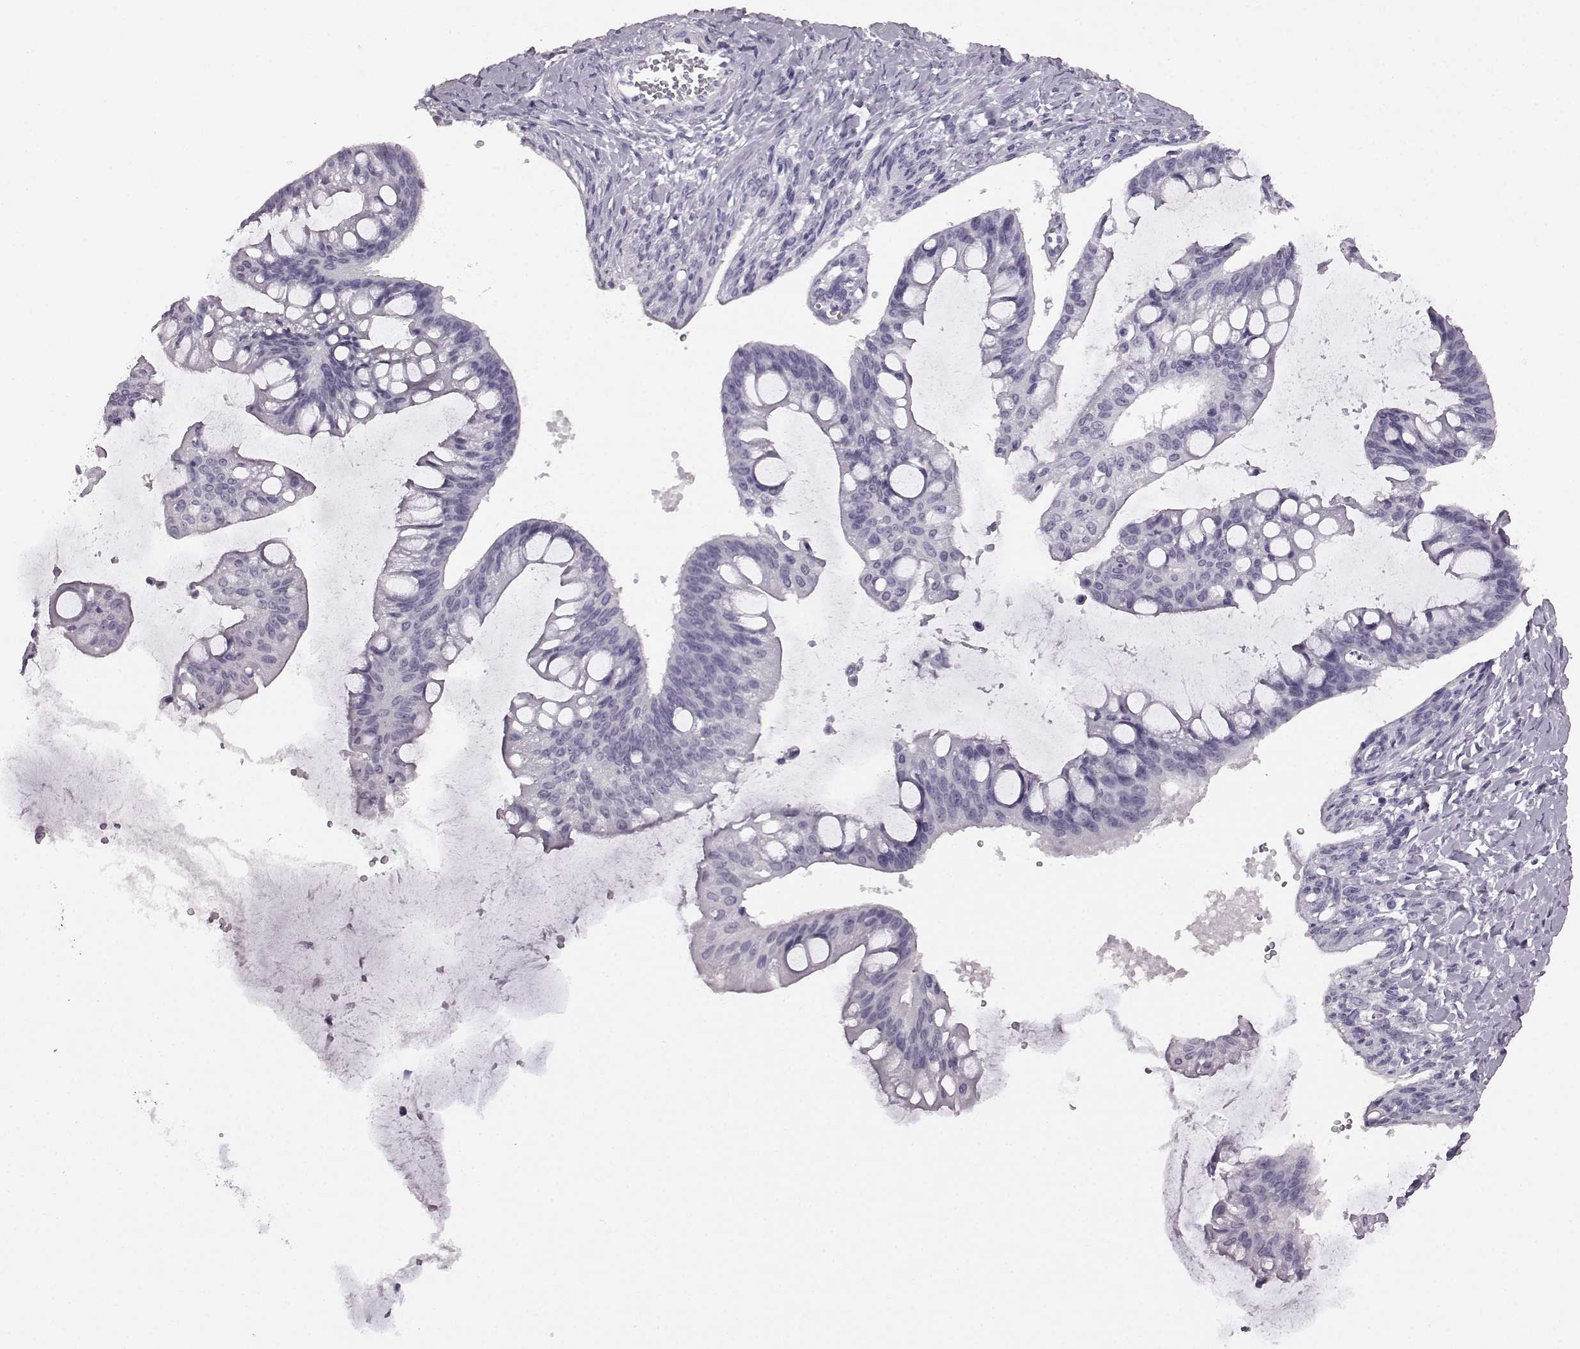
{"staining": {"intensity": "negative", "quantity": "none", "location": "none"}, "tissue": "ovarian cancer", "cell_type": "Tumor cells", "image_type": "cancer", "snomed": [{"axis": "morphology", "description": "Cystadenocarcinoma, mucinous, NOS"}, {"axis": "topography", "description": "Ovary"}], "caption": "IHC of ovarian cancer shows no expression in tumor cells.", "gene": "AIPL1", "patient": {"sex": "female", "age": 73}}